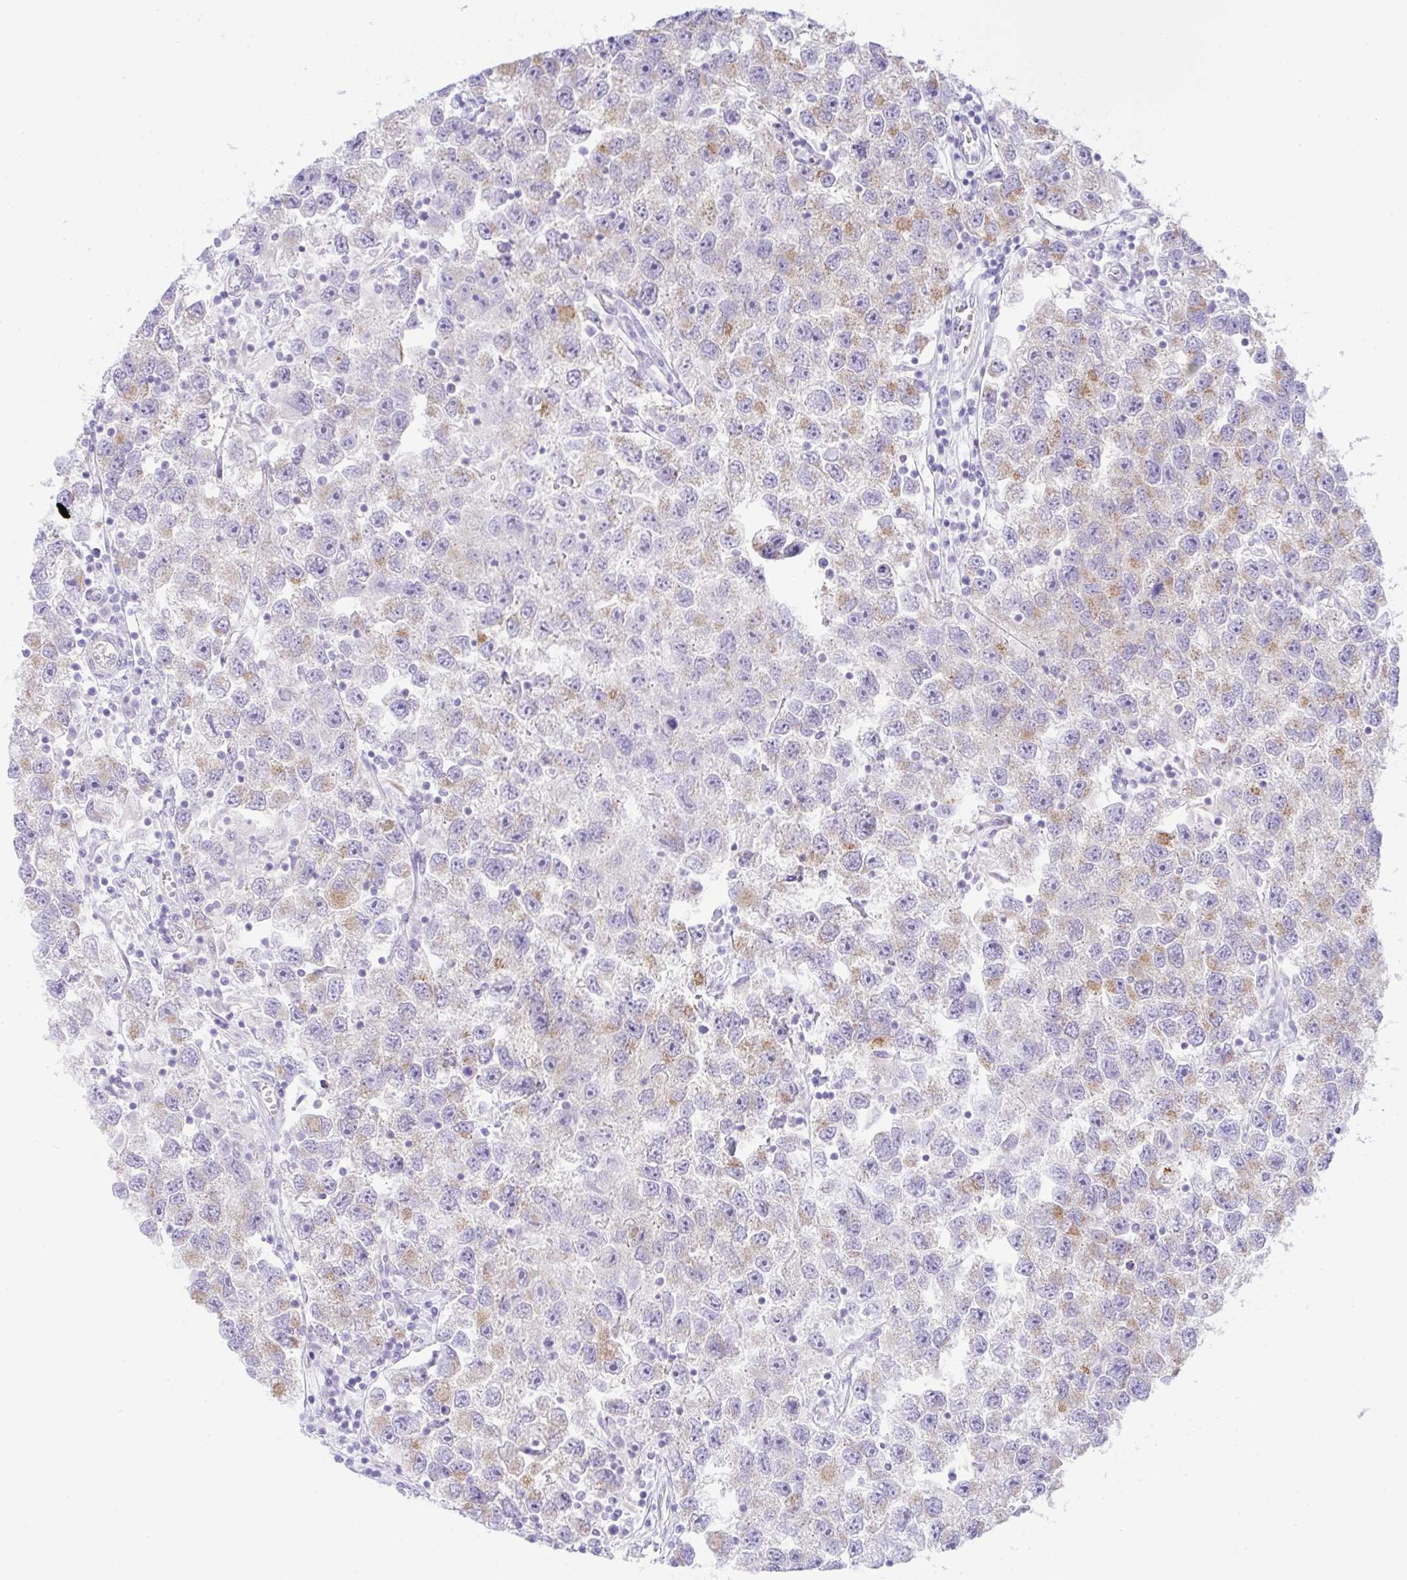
{"staining": {"intensity": "weak", "quantity": "25%-75%", "location": "cytoplasmic/membranous"}, "tissue": "testis cancer", "cell_type": "Tumor cells", "image_type": "cancer", "snomed": [{"axis": "morphology", "description": "Seminoma, NOS"}, {"axis": "topography", "description": "Testis"}], "caption": "Immunohistochemical staining of human testis cancer demonstrates low levels of weak cytoplasmic/membranous expression in approximately 25%-75% of tumor cells.", "gene": "FAM177A1", "patient": {"sex": "male", "age": 26}}